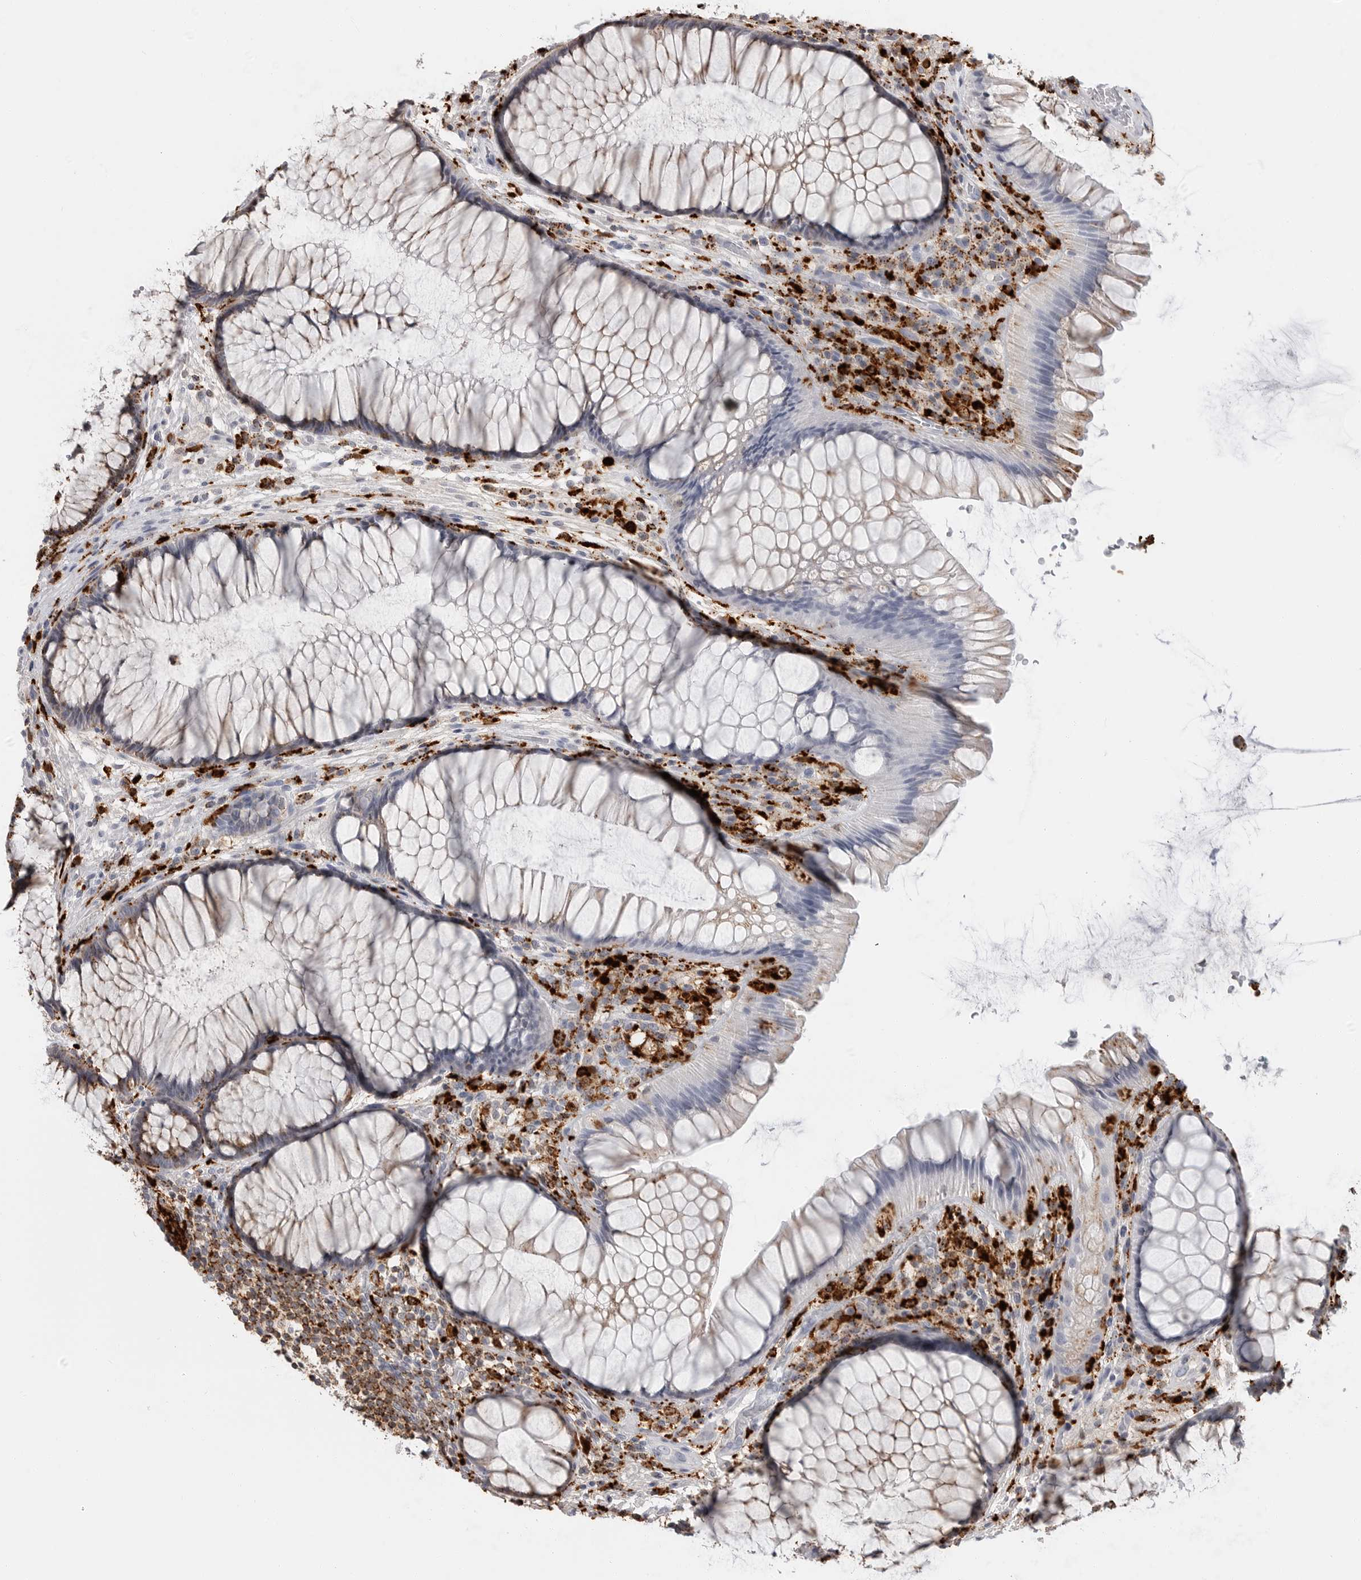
{"staining": {"intensity": "moderate", "quantity": "25%-75%", "location": "cytoplasmic/membranous"}, "tissue": "rectum", "cell_type": "Glandular cells", "image_type": "normal", "snomed": [{"axis": "morphology", "description": "Normal tissue, NOS"}, {"axis": "topography", "description": "Rectum"}], "caption": "Protein staining of unremarkable rectum reveals moderate cytoplasmic/membranous positivity in about 25%-75% of glandular cells. Ihc stains the protein in brown and the nuclei are stained blue.", "gene": "IFI30", "patient": {"sex": "male", "age": 51}}